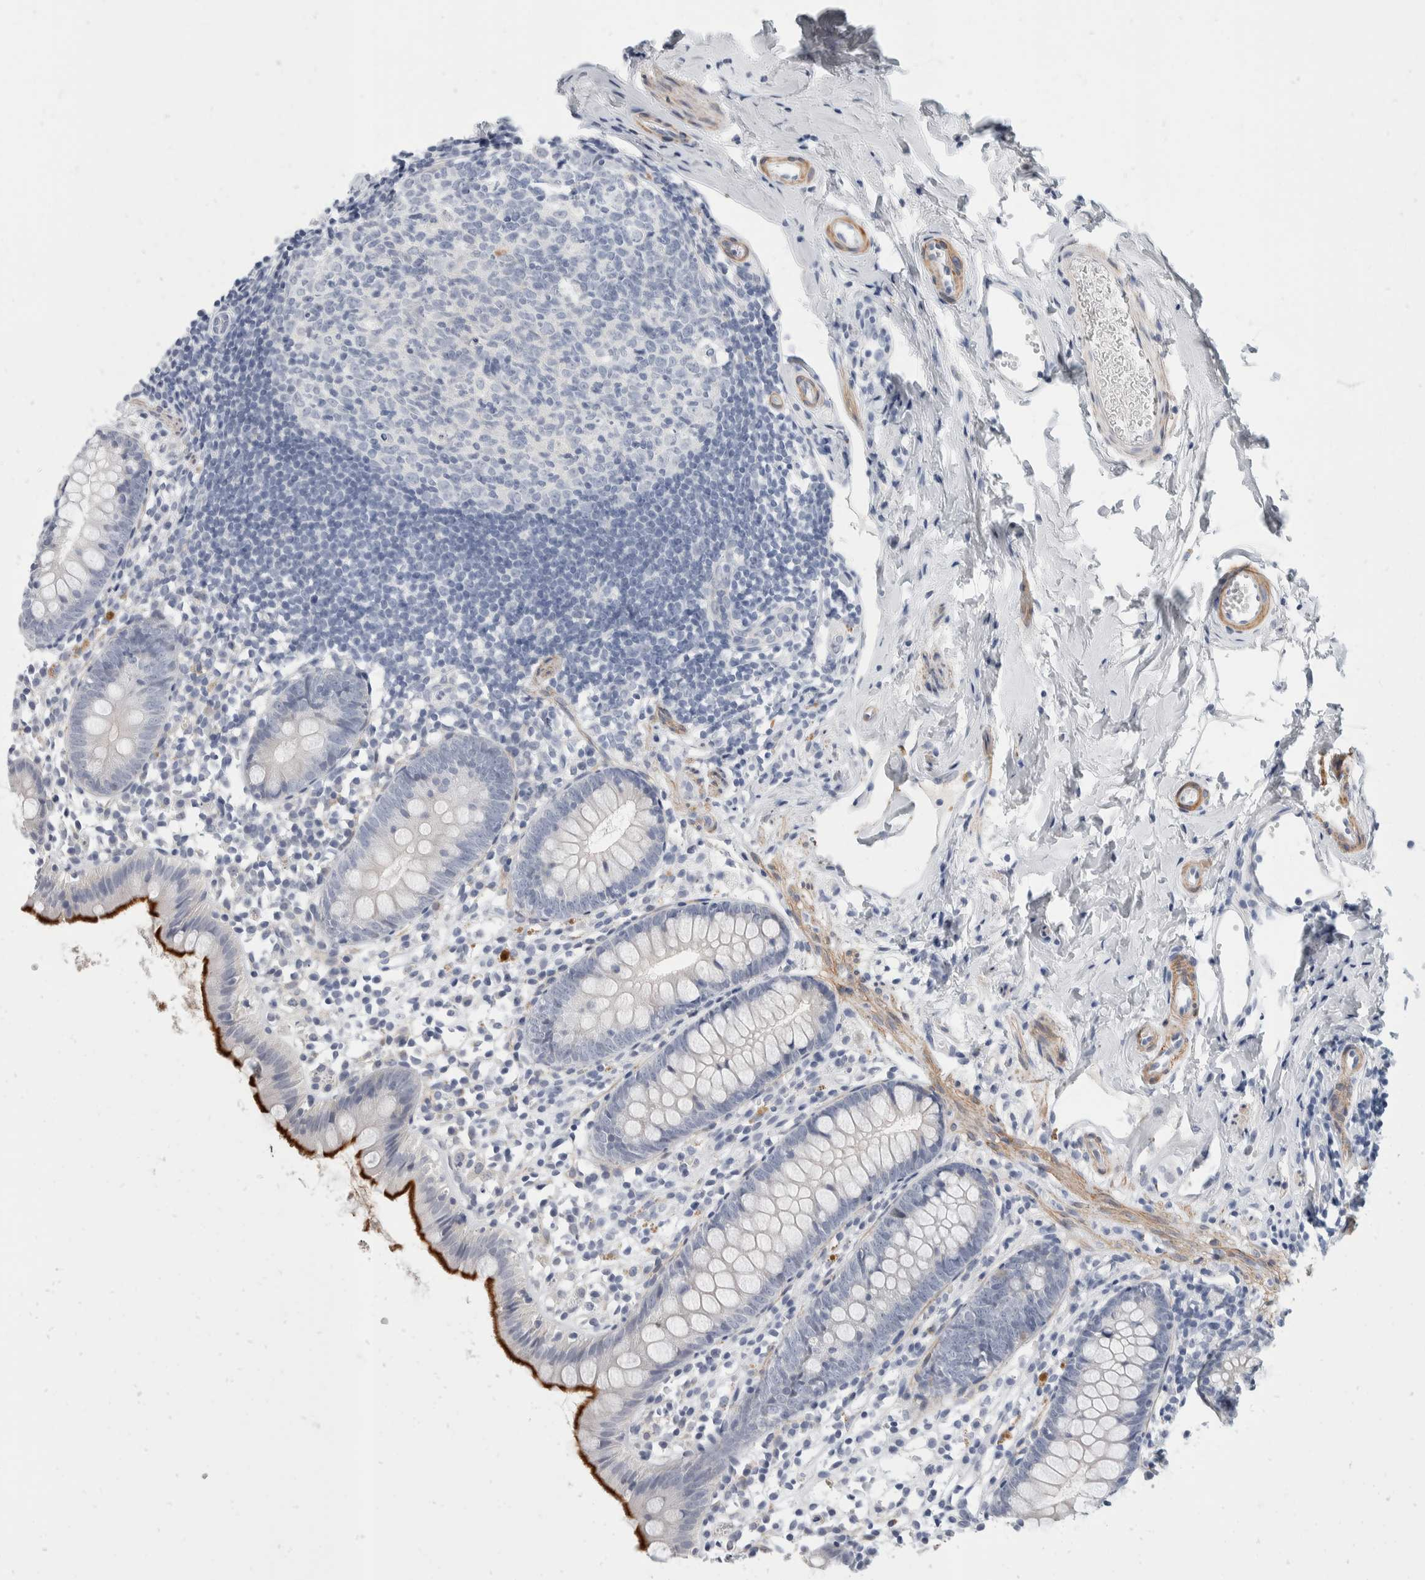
{"staining": {"intensity": "strong", "quantity": "<25%", "location": "cytoplasmic/membranous"}, "tissue": "appendix", "cell_type": "Glandular cells", "image_type": "normal", "snomed": [{"axis": "morphology", "description": "Normal tissue, NOS"}, {"axis": "topography", "description": "Appendix"}], "caption": "Appendix stained with a brown dye displays strong cytoplasmic/membranous positive positivity in approximately <25% of glandular cells.", "gene": "CATSPERD", "patient": {"sex": "female", "age": 20}}